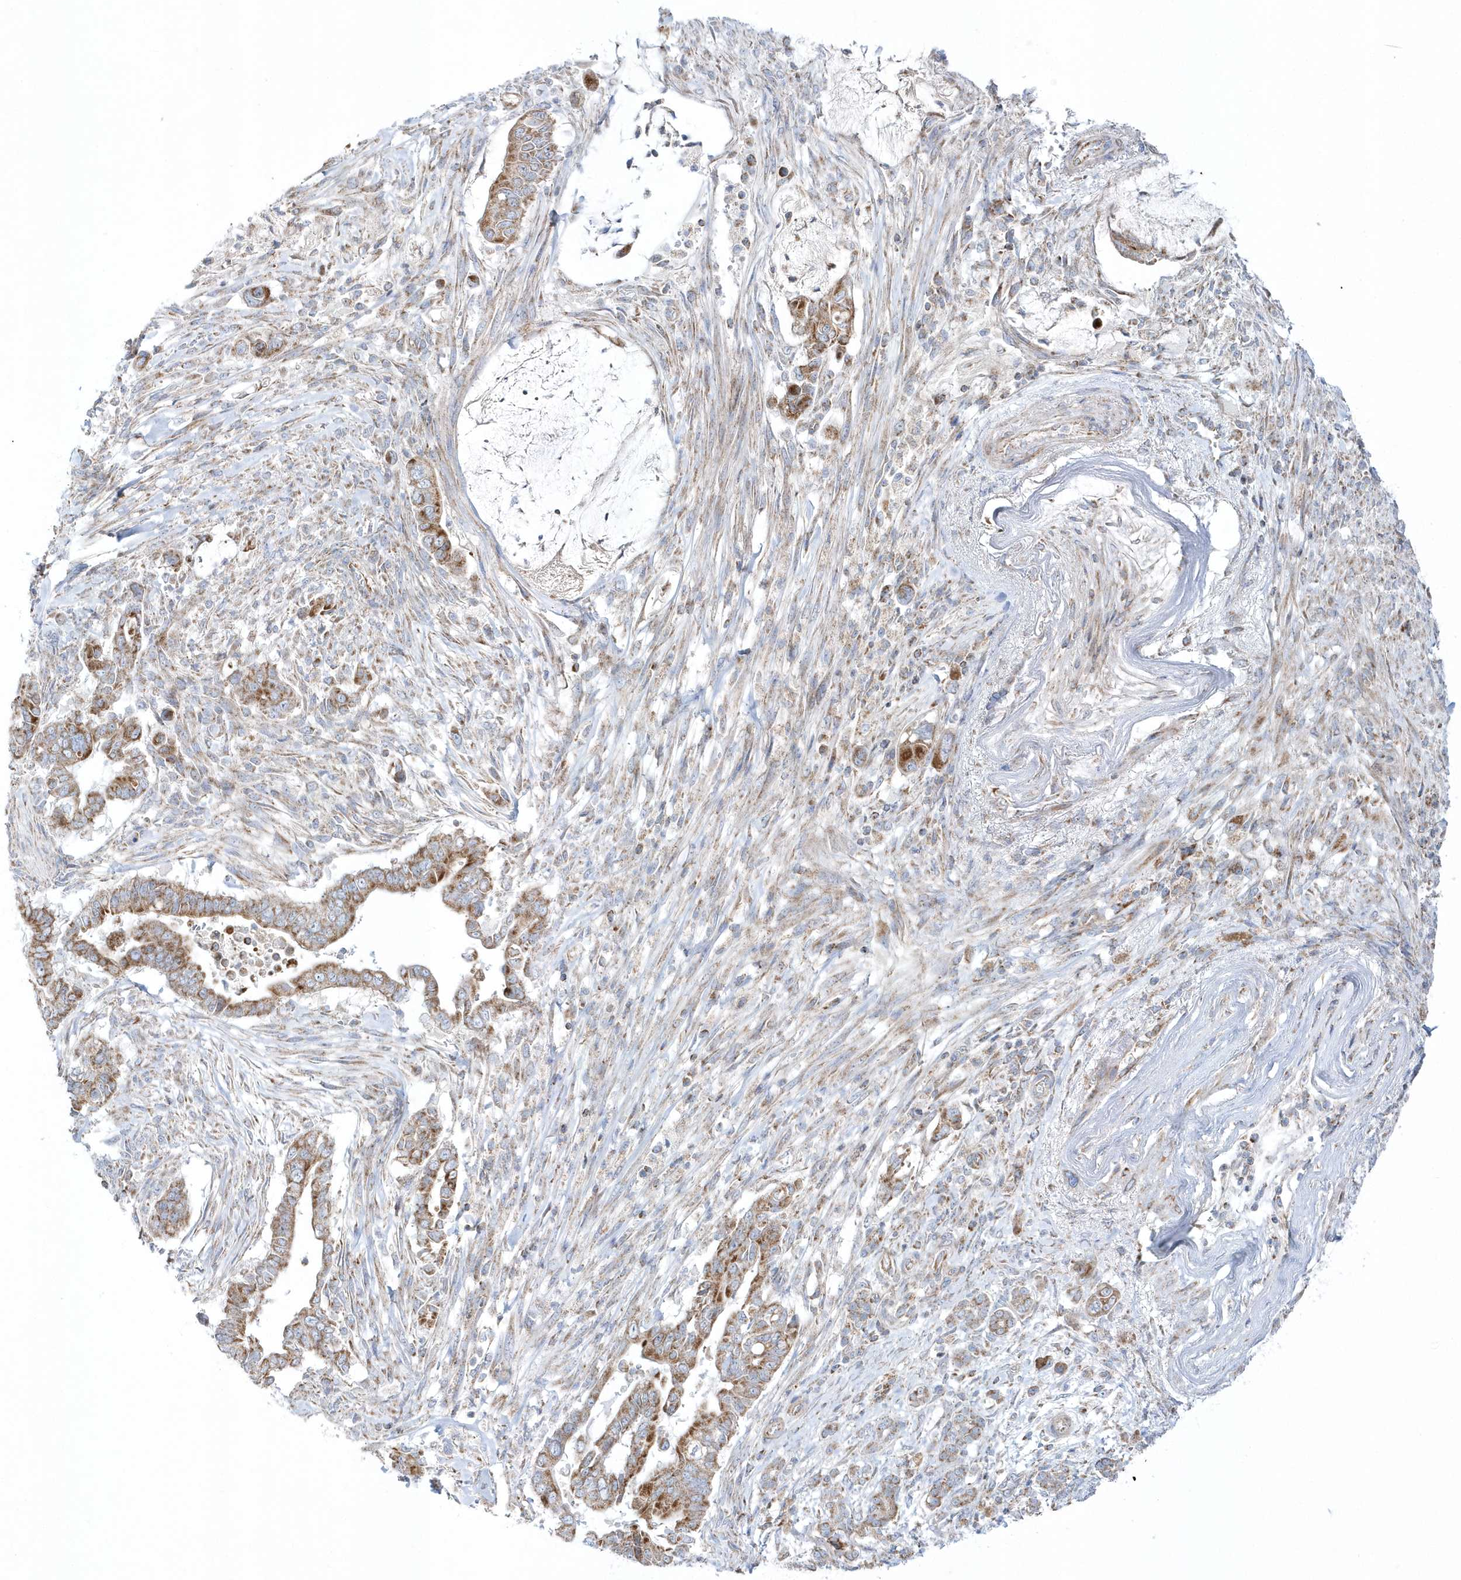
{"staining": {"intensity": "moderate", "quantity": ">75%", "location": "cytoplasmic/membranous"}, "tissue": "pancreatic cancer", "cell_type": "Tumor cells", "image_type": "cancer", "snomed": [{"axis": "morphology", "description": "Adenocarcinoma, NOS"}, {"axis": "topography", "description": "Pancreas"}], "caption": "A histopathology image of pancreatic adenocarcinoma stained for a protein shows moderate cytoplasmic/membranous brown staining in tumor cells.", "gene": "OPA1", "patient": {"sex": "male", "age": 68}}